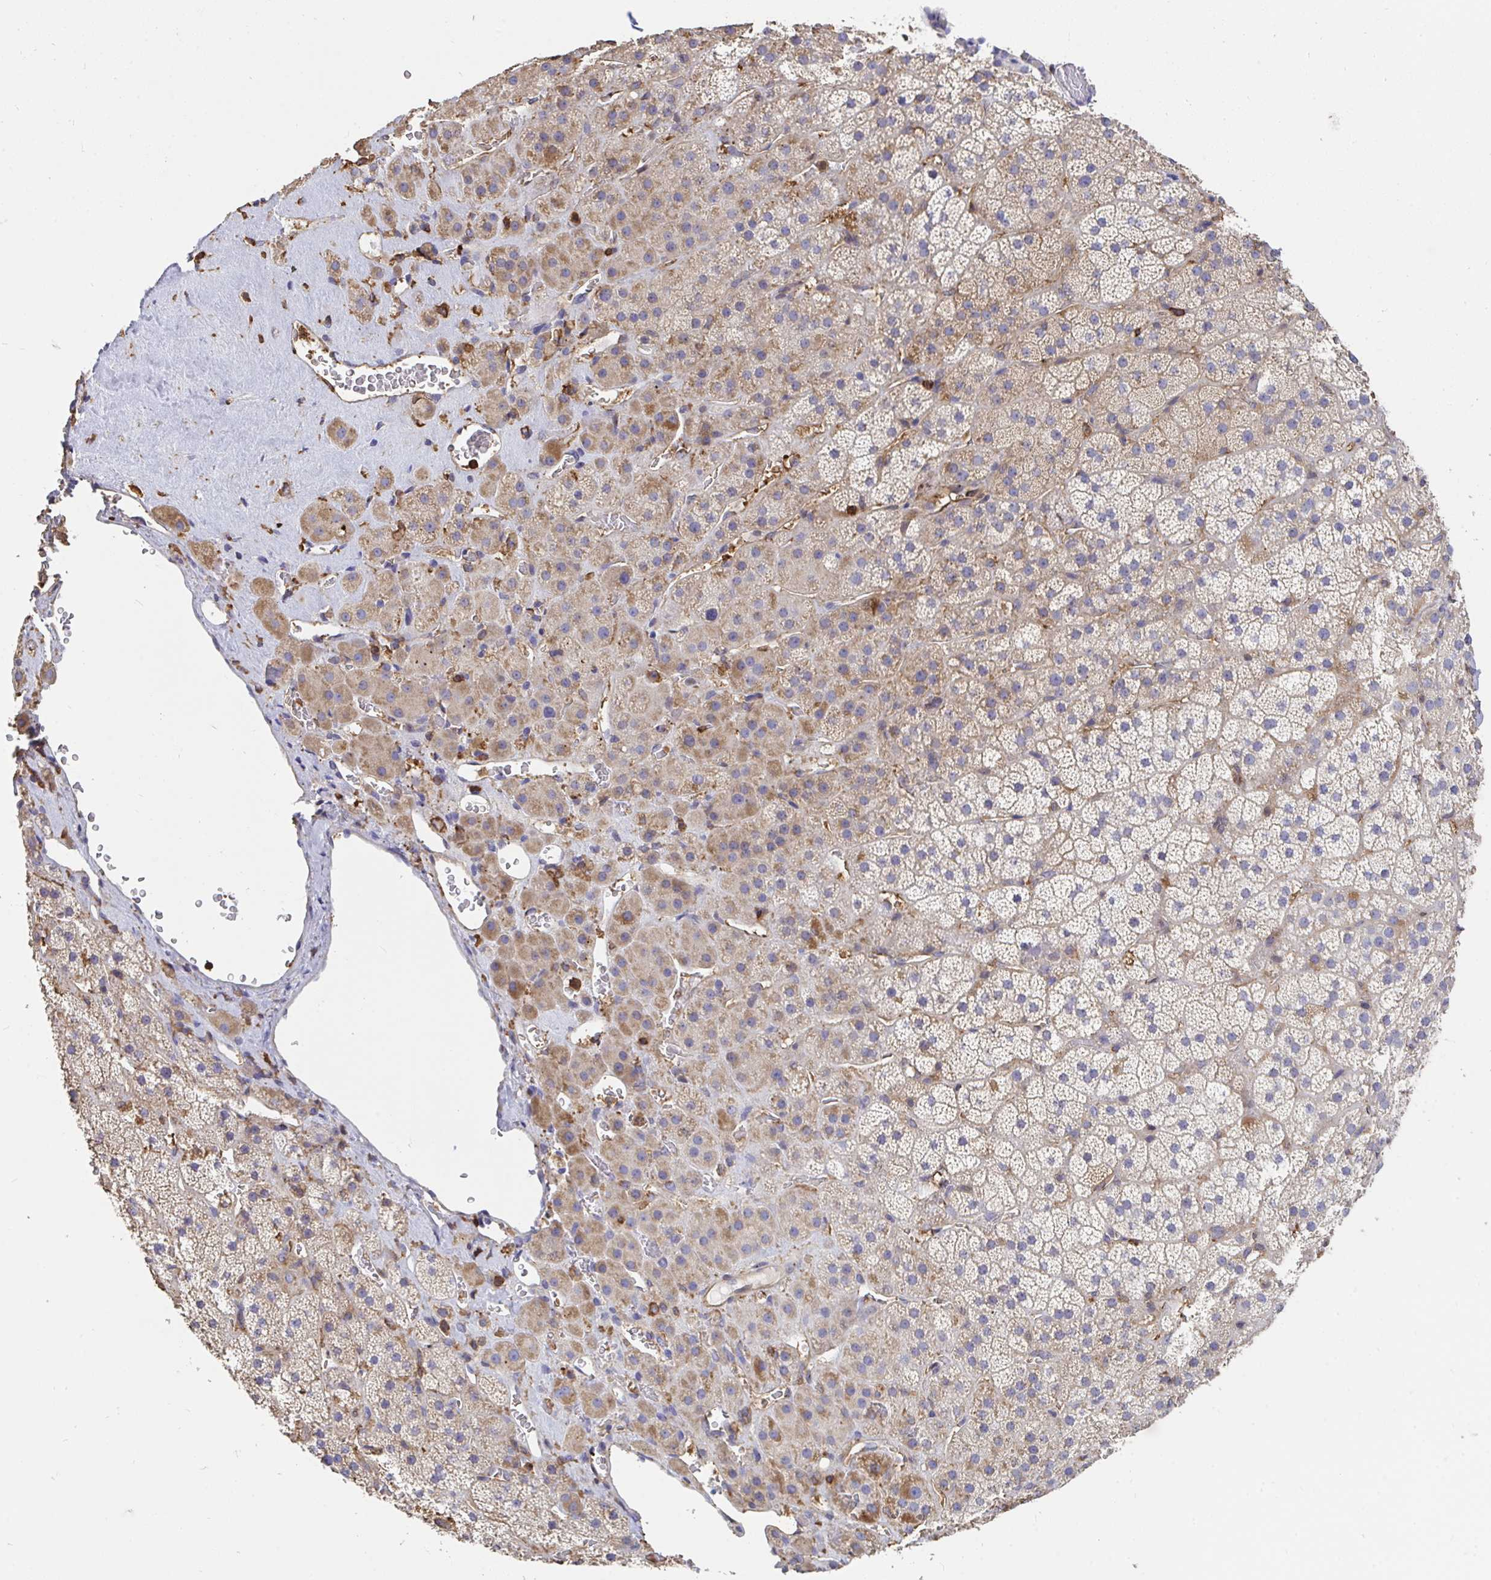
{"staining": {"intensity": "weak", "quantity": "25%-75%", "location": "cytoplasmic/membranous"}, "tissue": "adrenal gland", "cell_type": "Glandular cells", "image_type": "normal", "snomed": [{"axis": "morphology", "description": "Normal tissue, NOS"}, {"axis": "topography", "description": "Adrenal gland"}], "caption": "Weak cytoplasmic/membranous expression for a protein is seen in about 25%-75% of glandular cells of unremarkable adrenal gland using immunohistochemistry (IHC).", "gene": "CFL1", "patient": {"sex": "male", "age": 57}}